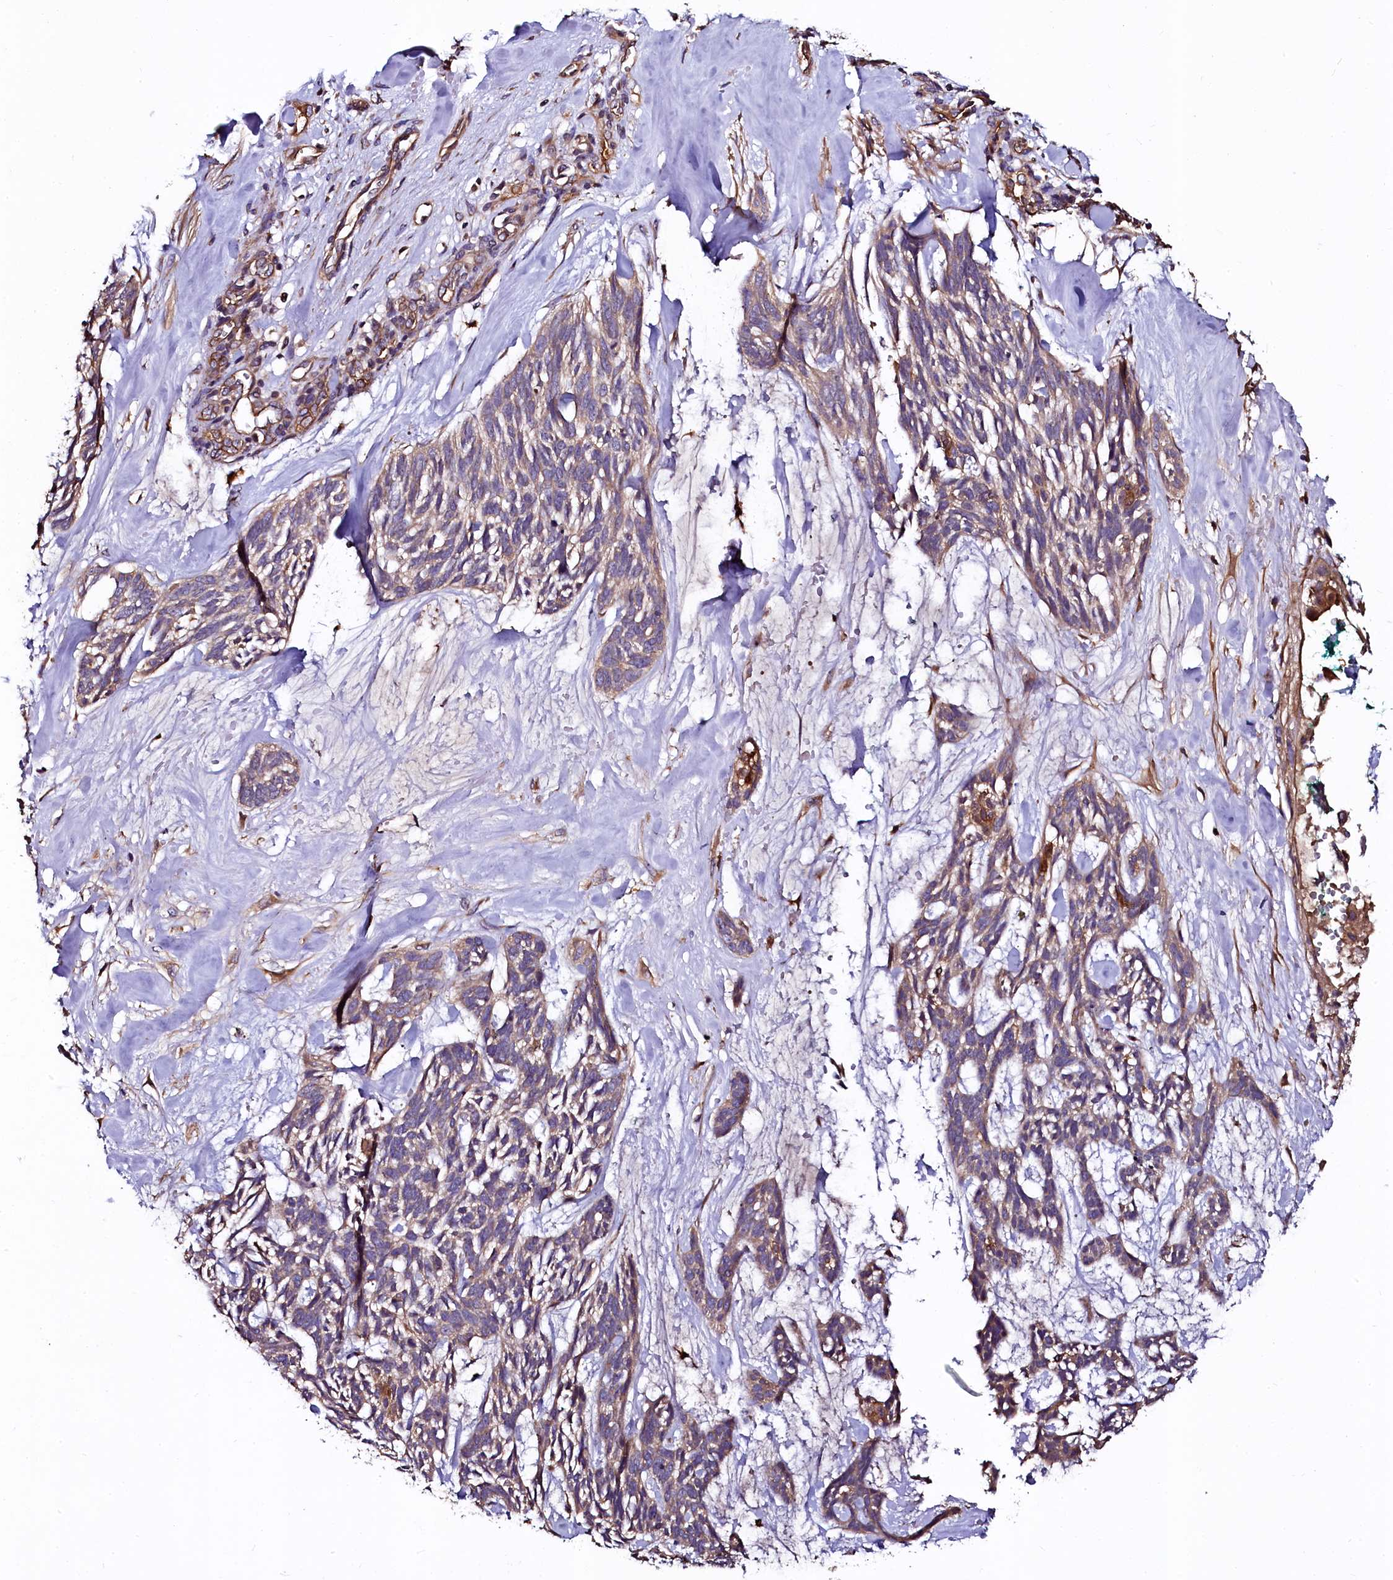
{"staining": {"intensity": "weak", "quantity": "25%-75%", "location": "cytoplasmic/membranous"}, "tissue": "skin cancer", "cell_type": "Tumor cells", "image_type": "cancer", "snomed": [{"axis": "morphology", "description": "Basal cell carcinoma"}, {"axis": "topography", "description": "Skin"}], "caption": "Immunohistochemical staining of skin cancer (basal cell carcinoma) displays low levels of weak cytoplasmic/membranous protein staining in about 25%-75% of tumor cells.", "gene": "APPL2", "patient": {"sex": "male", "age": 88}}